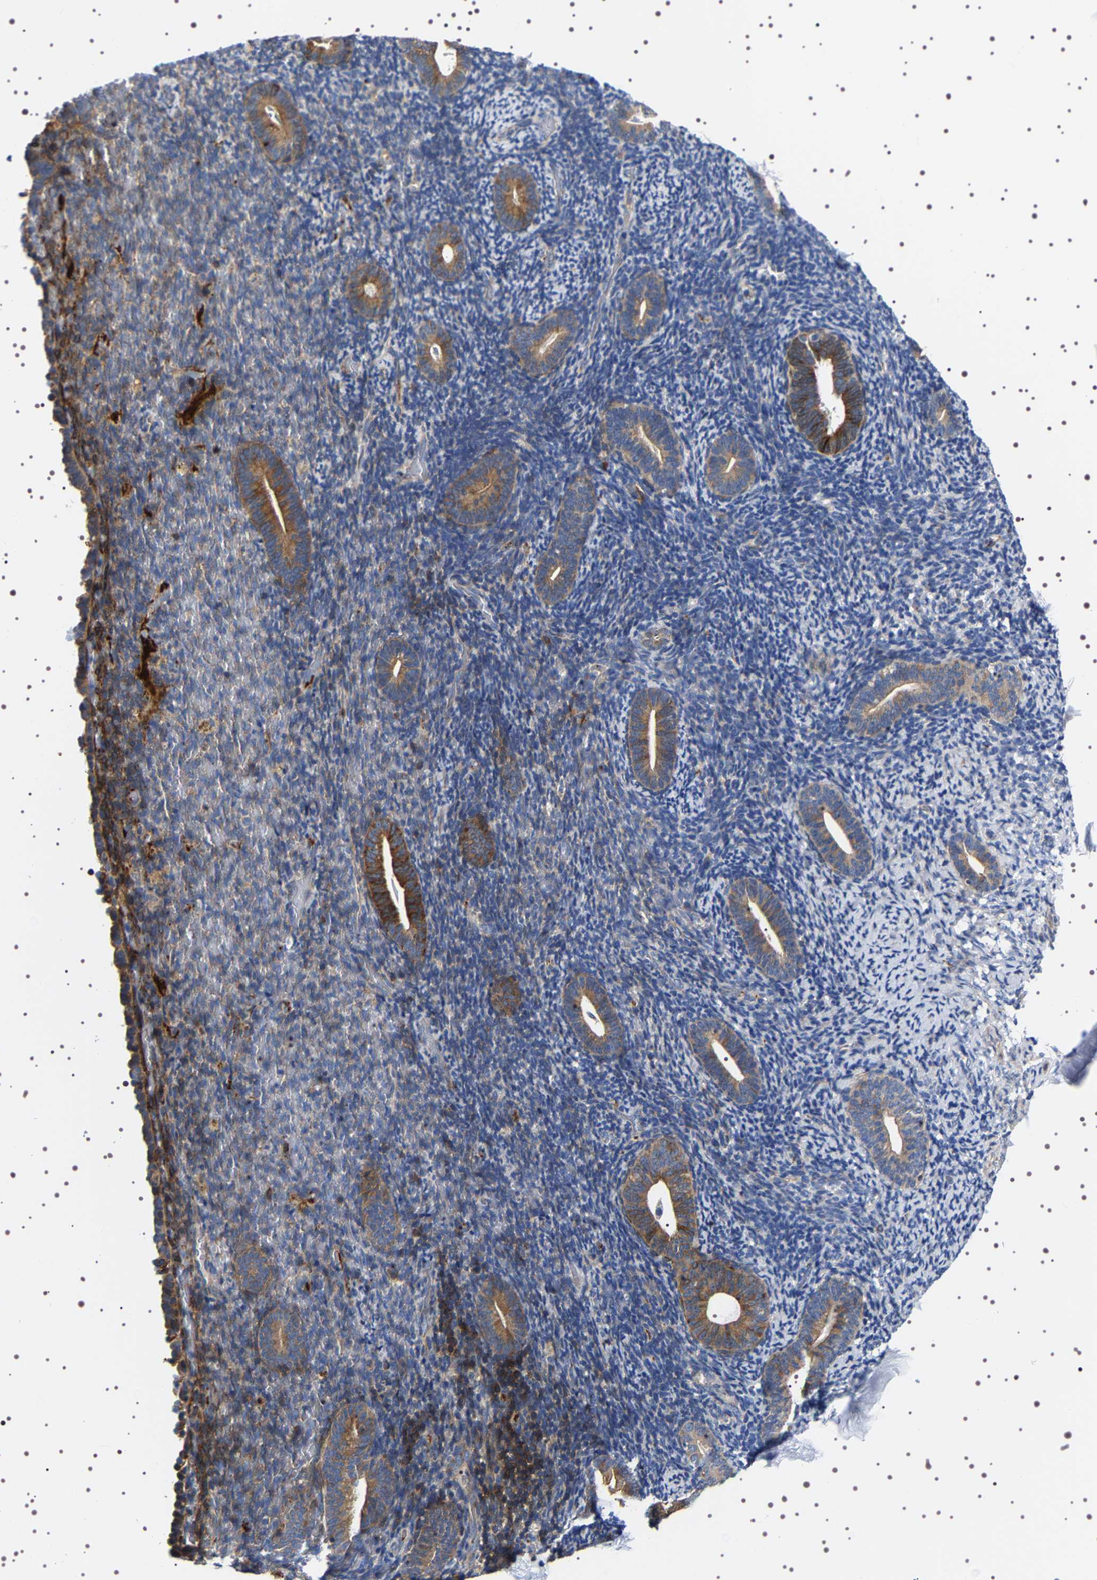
{"staining": {"intensity": "moderate", "quantity": "<25%", "location": "cytoplasmic/membranous"}, "tissue": "endometrium", "cell_type": "Cells in endometrial stroma", "image_type": "normal", "snomed": [{"axis": "morphology", "description": "Normal tissue, NOS"}, {"axis": "topography", "description": "Endometrium"}], "caption": "Protein staining of unremarkable endometrium shows moderate cytoplasmic/membranous staining in approximately <25% of cells in endometrial stroma.", "gene": "SQLE", "patient": {"sex": "female", "age": 51}}